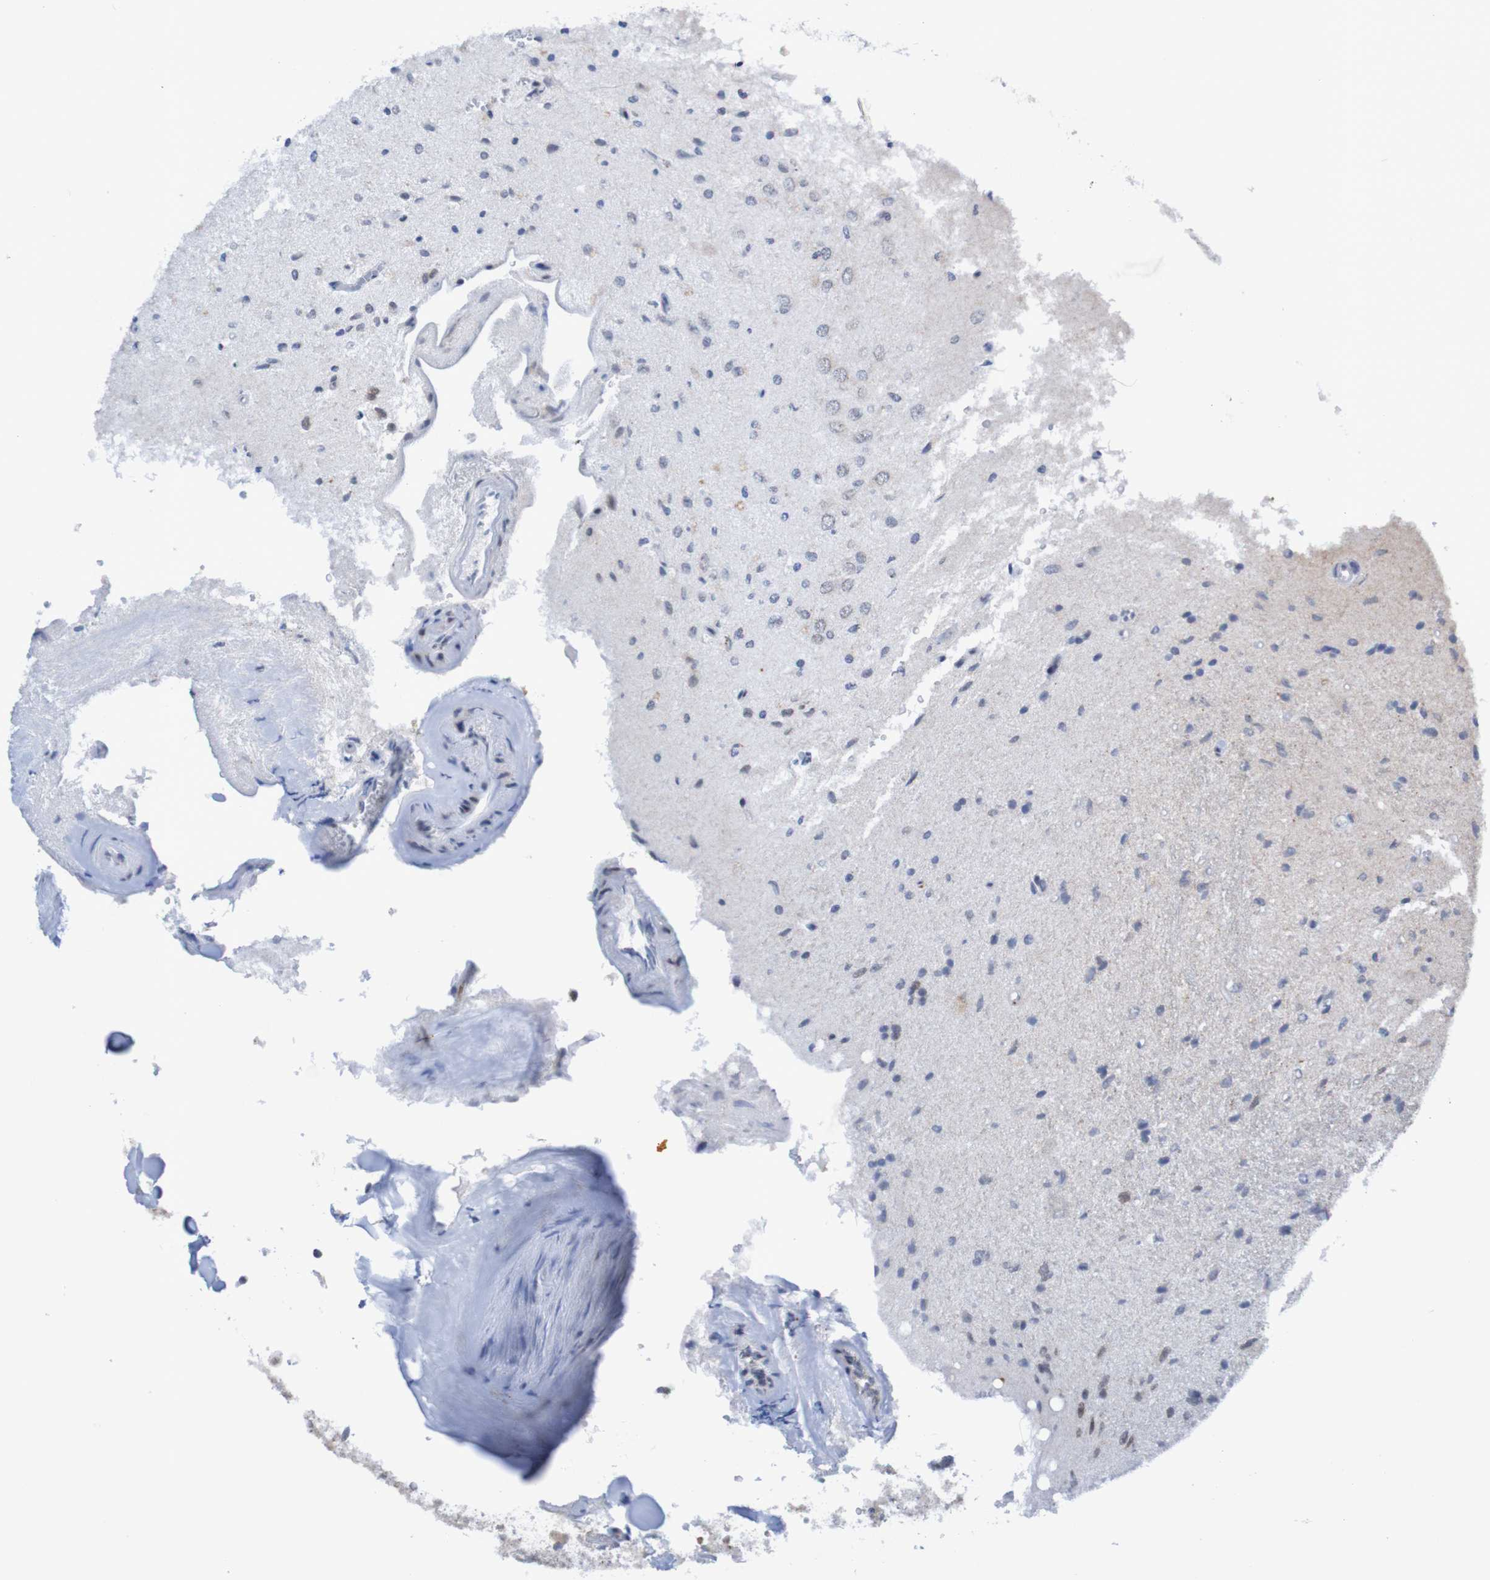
{"staining": {"intensity": "negative", "quantity": "none", "location": "none"}, "tissue": "glioma", "cell_type": "Tumor cells", "image_type": "cancer", "snomed": [{"axis": "morphology", "description": "Glioma, malignant, Low grade"}, {"axis": "topography", "description": "Brain"}], "caption": "Protein analysis of glioma shows no significant staining in tumor cells.", "gene": "ITLN1", "patient": {"sex": "male", "age": 77}}